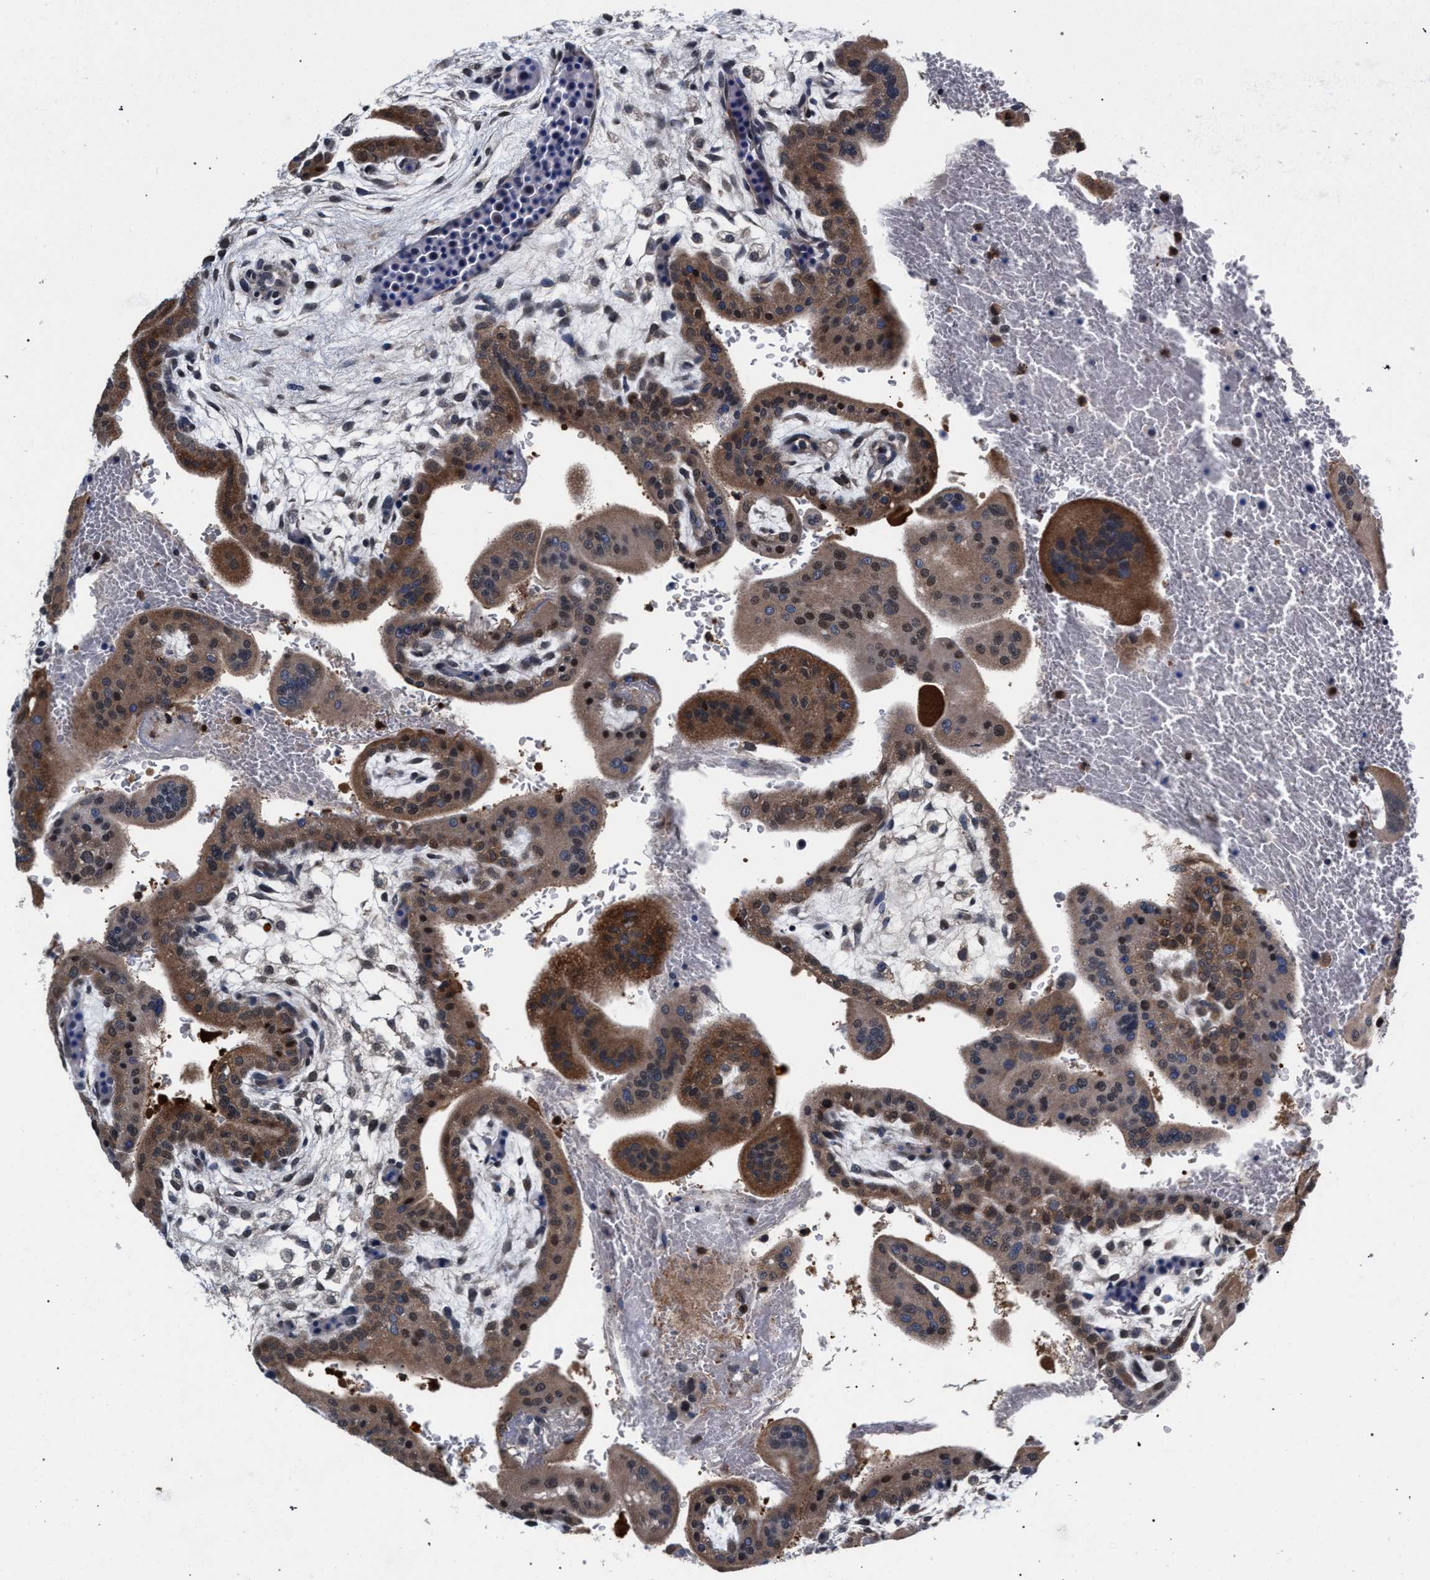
{"staining": {"intensity": "strong", "quantity": ">75%", "location": "cytoplasmic/membranous"}, "tissue": "placenta", "cell_type": "Decidual cells", "image_type": "normal", "snomed": [{"axis": "morphology", "description": "Normal tissue, NOS"}, {"axis": "topography", "description": "Placenta"}], "caption": "DAB (3,3'-diaminobenzidine) immunohistochemical staining of unremarkable placenta displays strong cytoplasmic/membranous protein positivity in approximately >75% of decidual cells.", "gene": "ZNF462", "patient": {"sex": "female", "age": 35}}